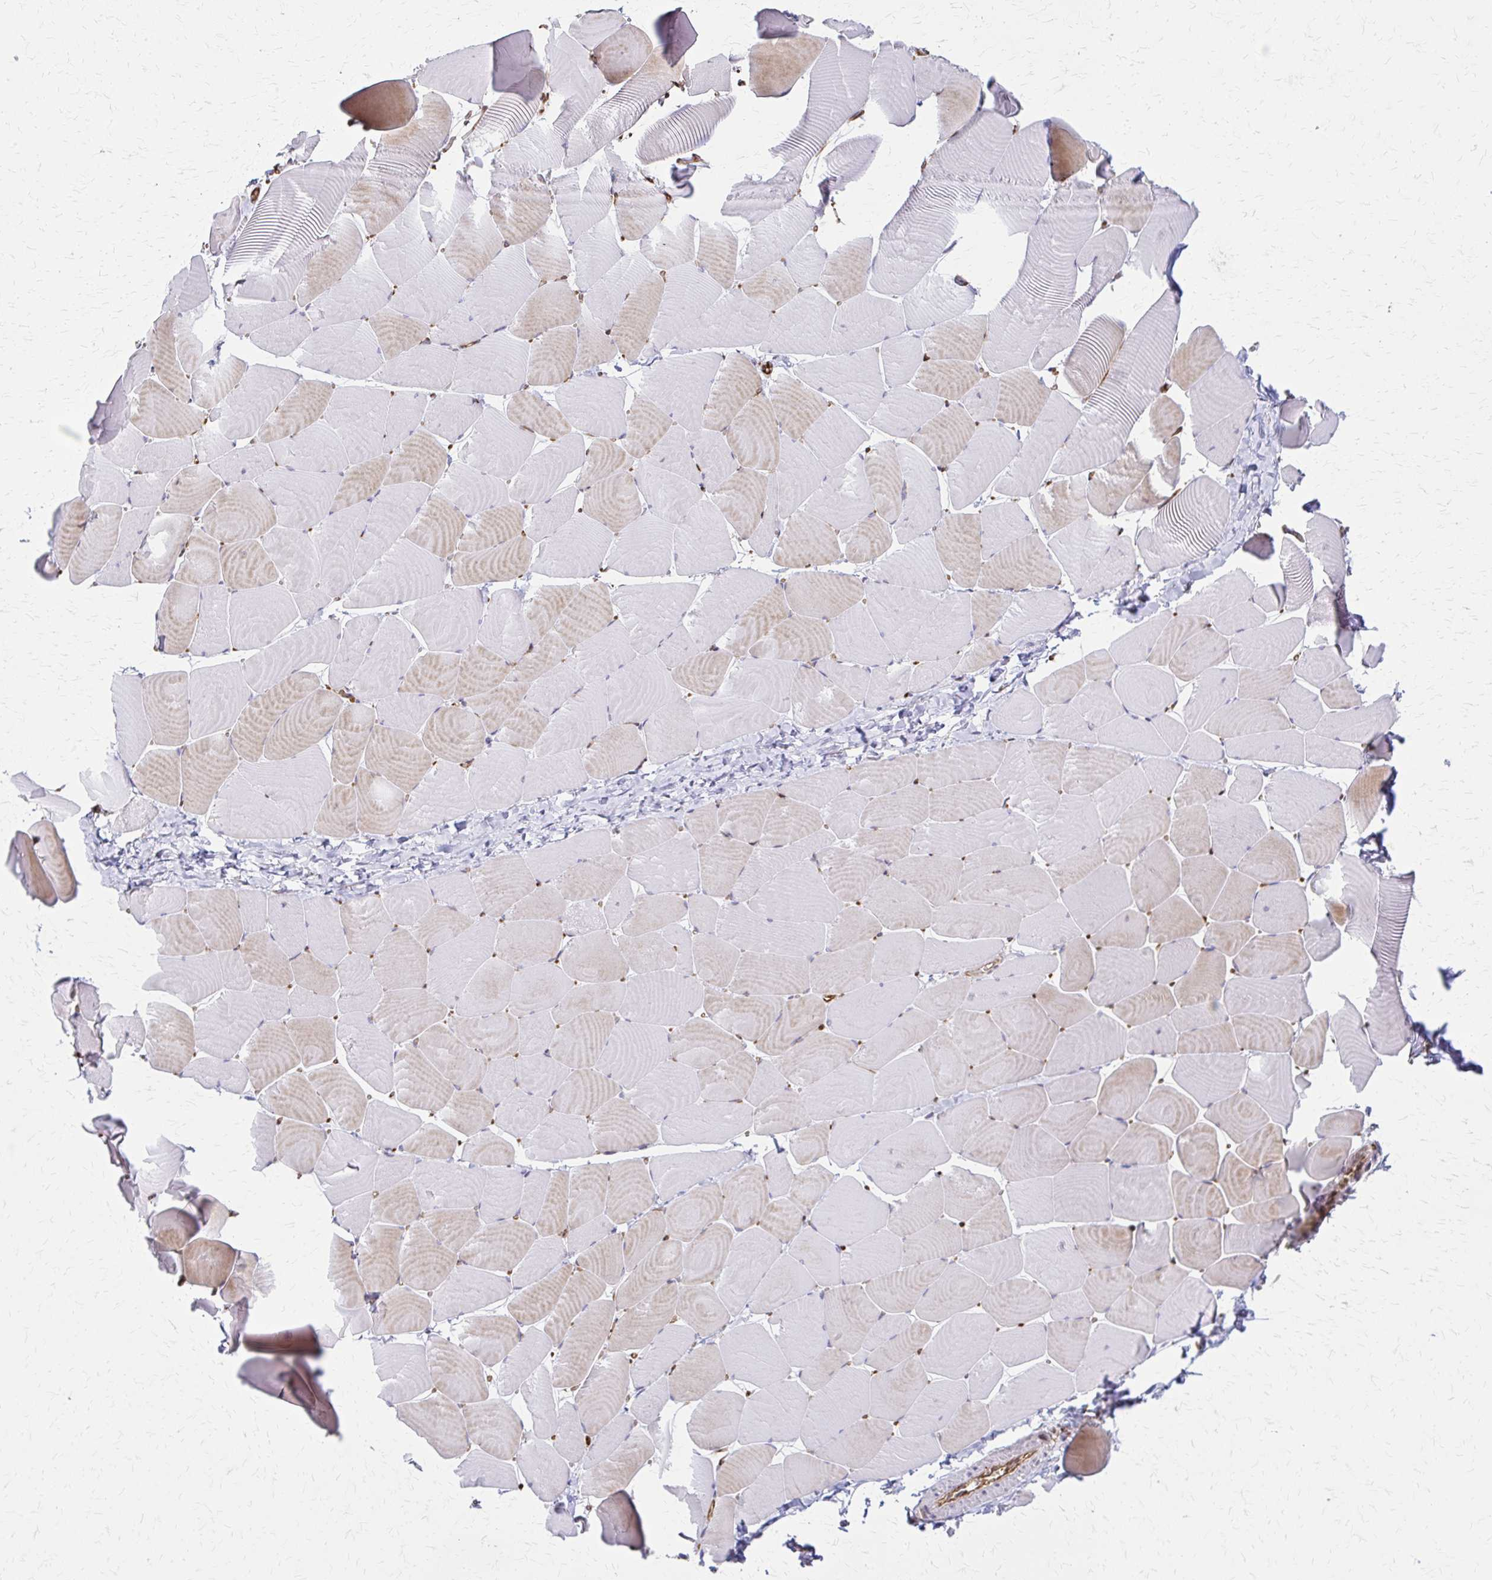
{"staining": {"intensity": "moderate", "quantity": "25%-75%", "location": "cytoplasmic/membranous"}, "tissue": "skeletal muscle", "cell_type": "Myocytes", "image_type": "normal", "snomed": [{"axis": "morphology", "description": "Normal tissue, NOS"}, {"axis": "topography", "description": "Skeletal muscle"}], "caption": "Immunohistochemical staining of benign human skeletal muscle shows 25%-75% levels of moderate cytoplasmic/membranous protein staining in approximately 25%-75% of myocytes.", "gene": "WASF2", "patient": {"sex": "male", "age": 25}}